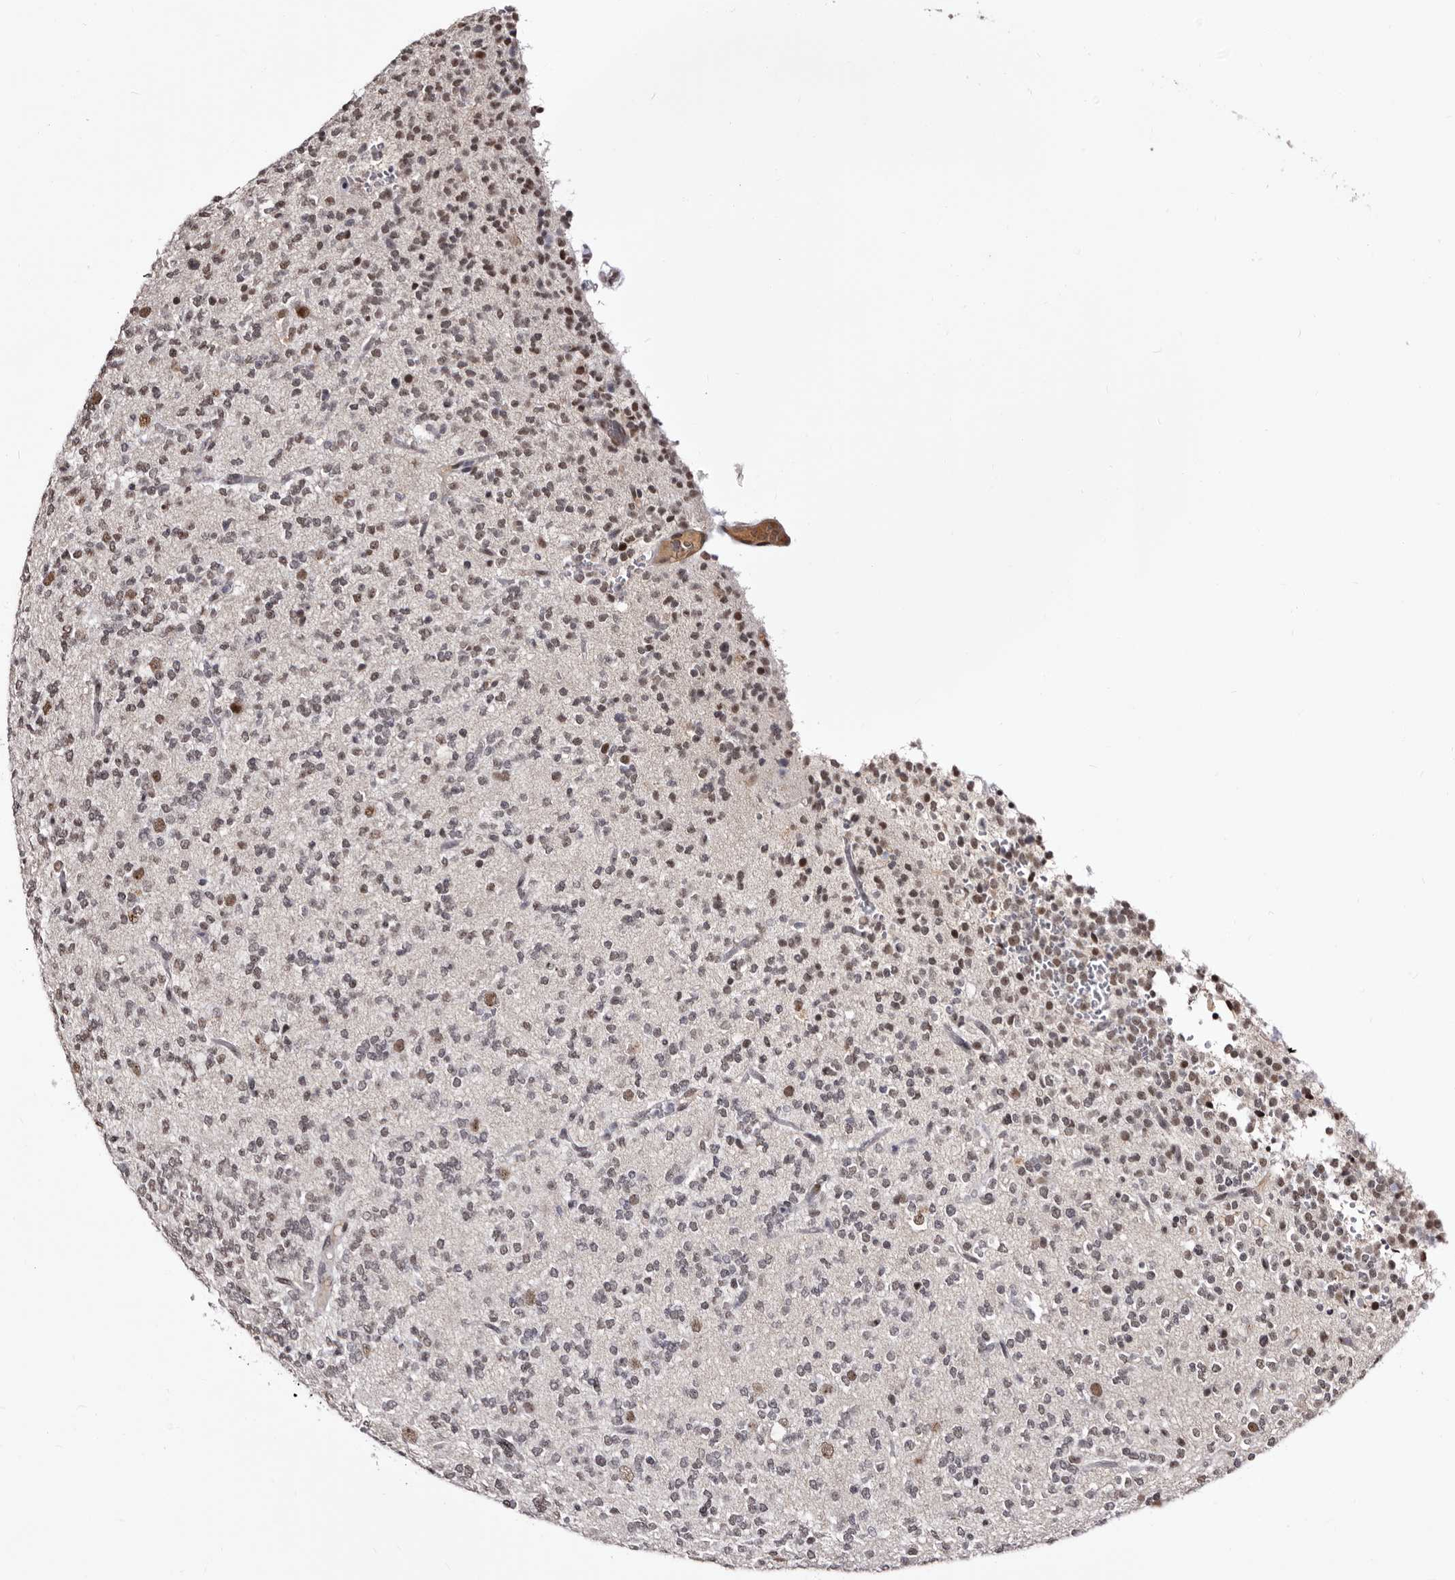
{"staining": {"intensity": "weak", "quantity": "25%-75%", "location": "nuclear"}, "tissue": "glioma", "cell_type": "Tumor cells", "image_type": "cancer", "snomed": [{"axis": "morphology", "description": "Glioma, malignant, Low grade"}, {"axis": "topography", "description": "Brain"}], "caption": "Glioma stained with a brown dye exhibits weak nuclear positive staining in about 25%-75% of tumor cells.", "gene": "ANAPC11", "patient": {"sex": "male", "age": 38}}